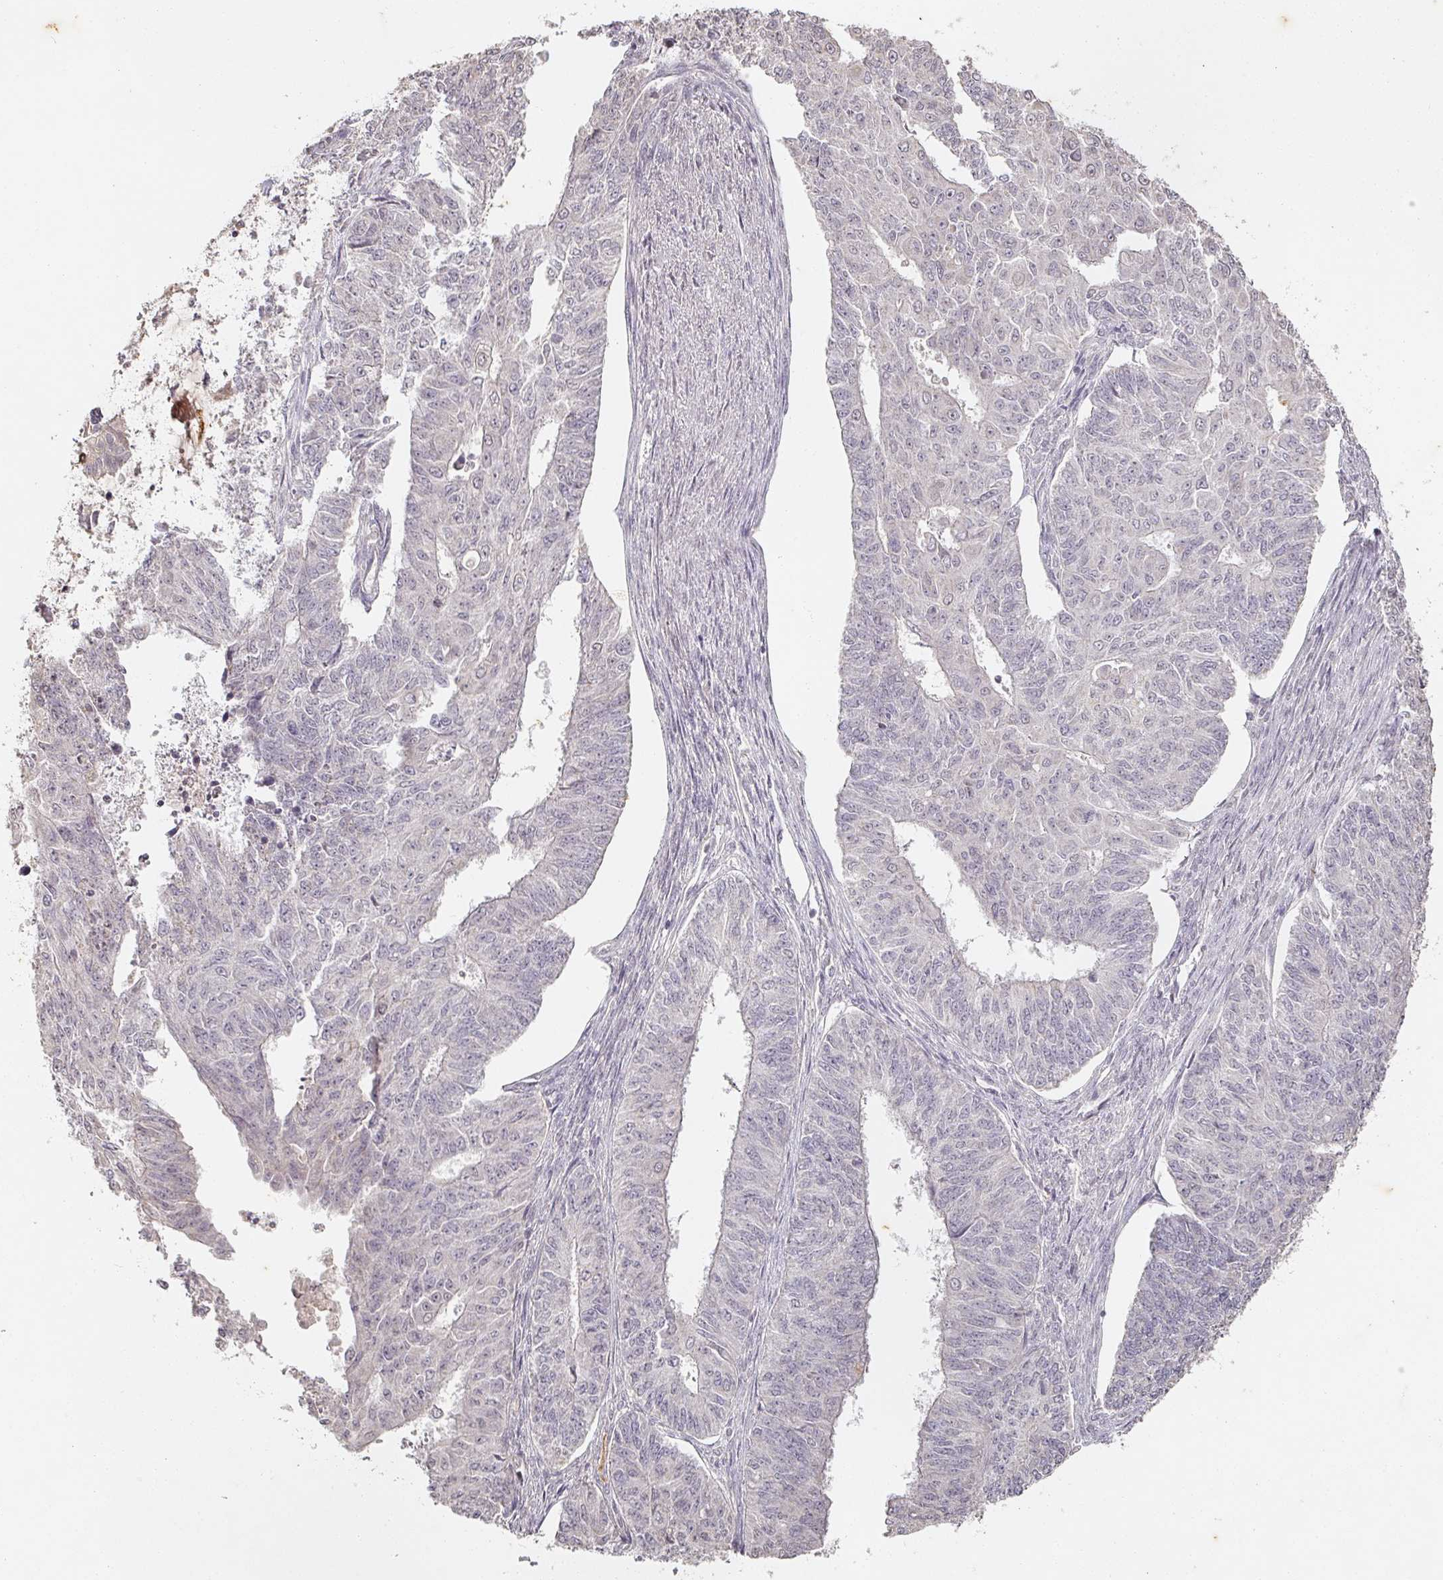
{"staining": {"intensity": "negative", "quantity": "none", "location": "none"}, "tissue": "endometrial cancer", "cell_type": "Tumor cells", "image_type": "cancer", "snomed": [{"axis": "morphology", "description": "Adenocarcinoma, NOS"}, {"axis": "topography", "description": "Endometrium"}], "caption": "Endometrial cancer (adenocarcinoma) was stained to show a protein in brown. There is no significant expression in tumor cells.", "gene": "CAPN5", "patient": {"sex": "female", "age": 32}}